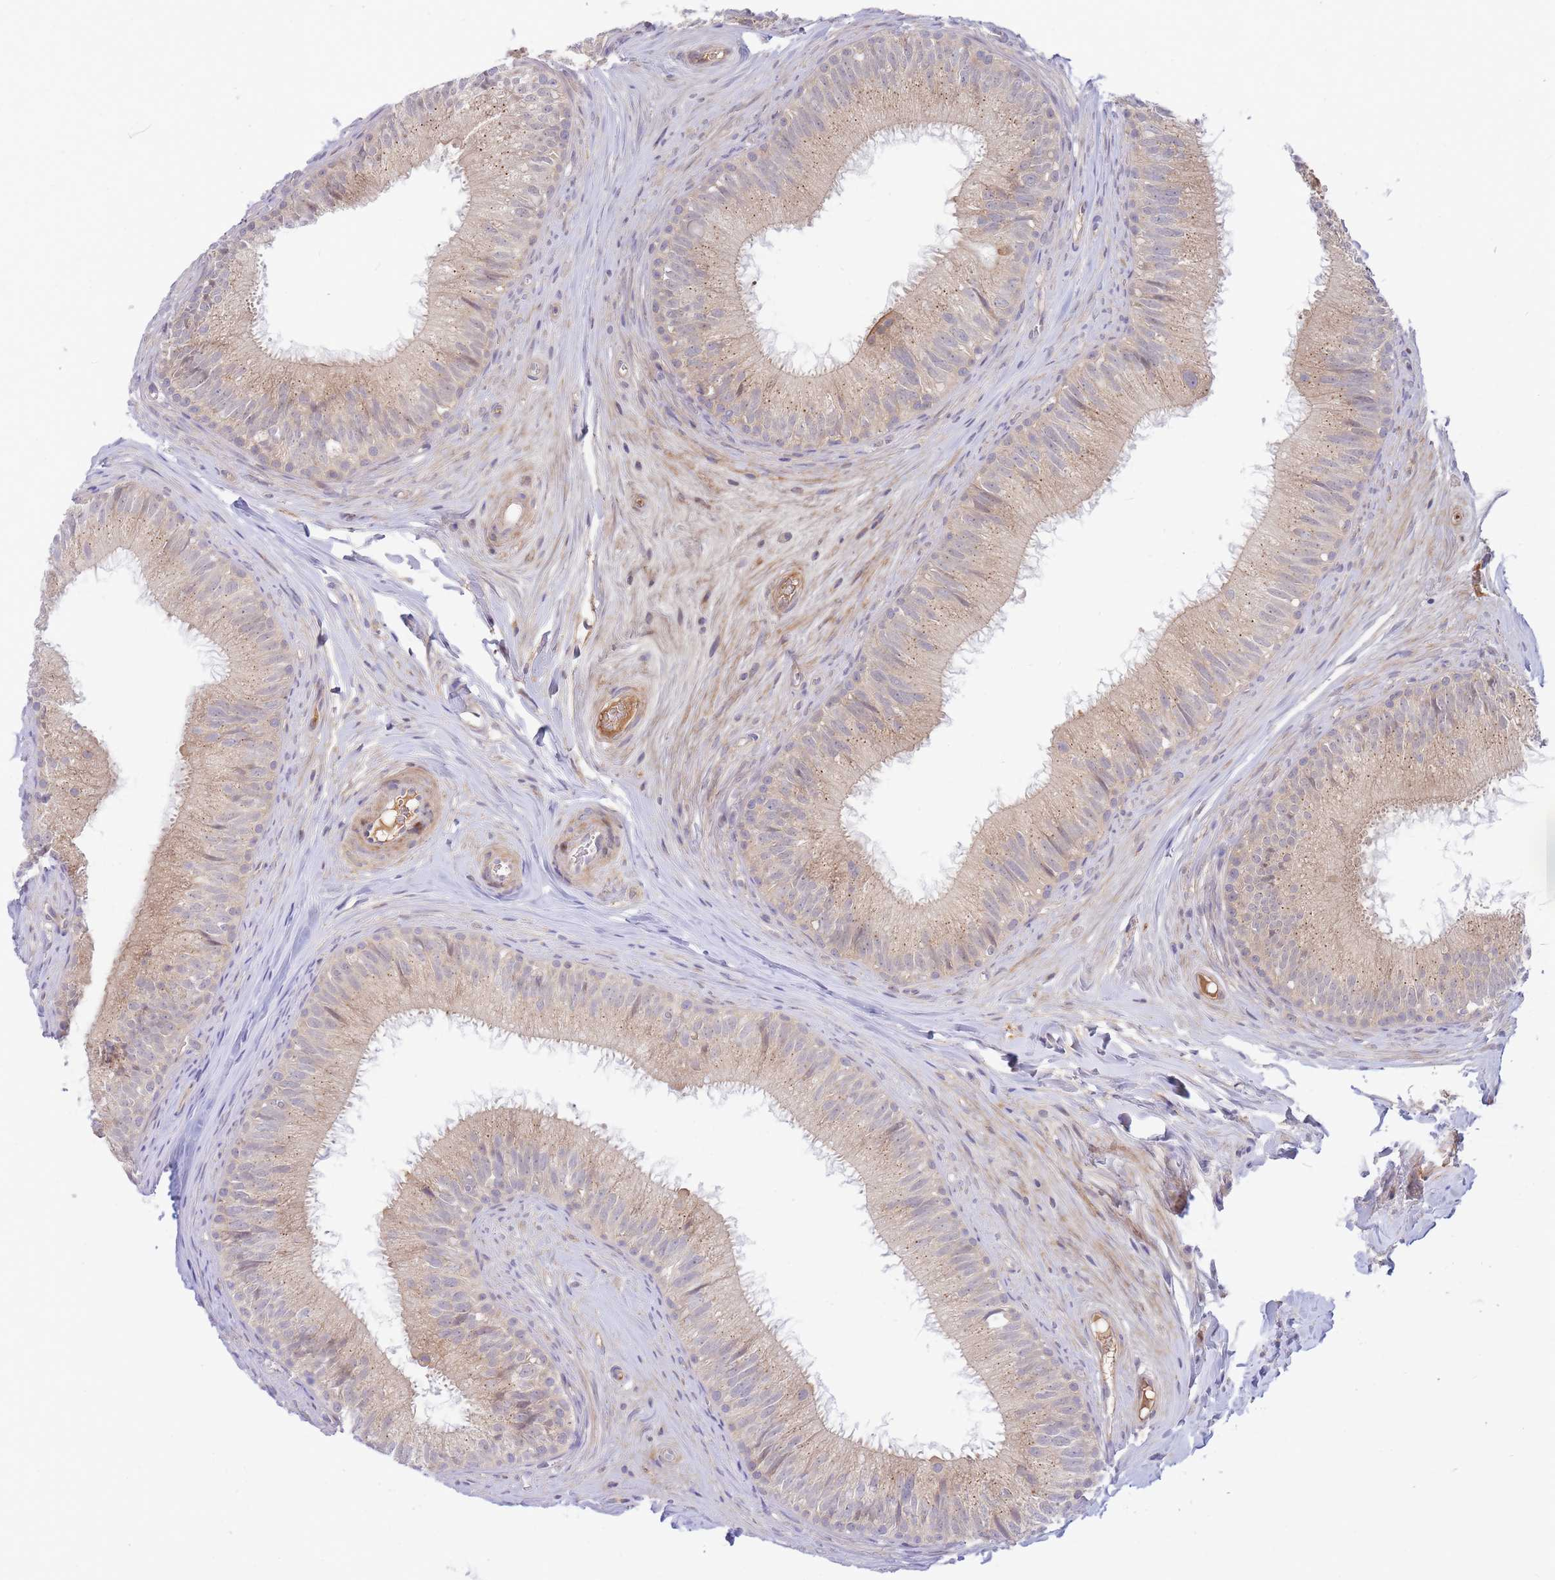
{"staining": {"intensity": "weak", "quantity": "25%-75%", "location": "cytoplasmic/membranous"}, "tissue": "epididymis", "cell_type": "Glandular cells", "image_type": "normal", "snomed": [{"axis": "morphology", "description": "Normal tissue, NOS"}, {"axis": "topography", "description": "Epididymis"}], "caption": "Immunohistochemical staining of benign human epididymis demonstrates 25%-75% levels of weak cytoplasmic/membranous protein positivity in approximately 25%-75% of glandular cells. The protein is stained brown, and the nuclei are stained in blue (DAB (3,3'-diaminobenzidine) IHC with brightfield microscopy, high magnification).", "gene": "APOL4", "patient": {"sex": "male", "age": 34}}